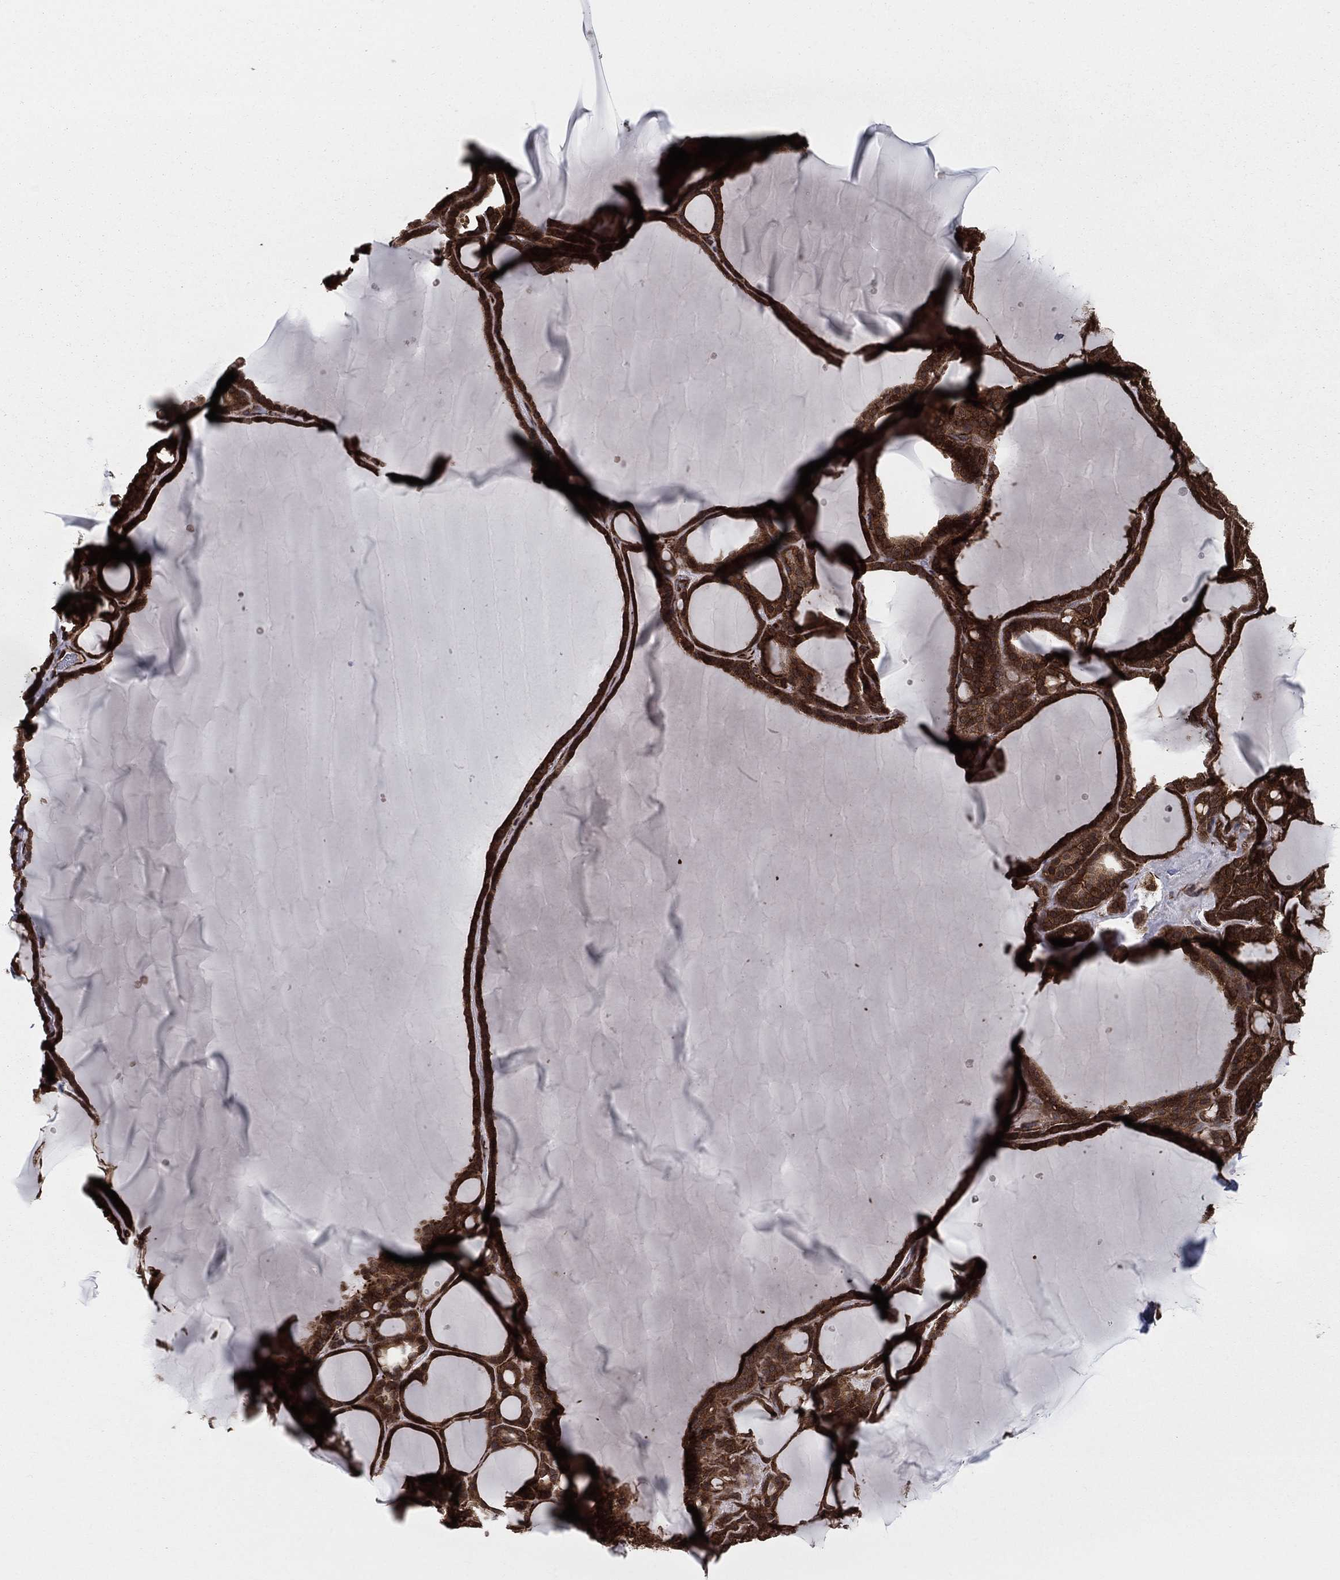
{"staining": {"intensity": "strong", "quantity": ">75%", "location": "cytoplasmic/membranous"}, "tissue": "thyroid gland", "cell_type": "Glandular cells", "image_type": "normal", "snomed": [{"axis": "morphology", "description": "Normal tissue, NOS"}, {"axis": "topography", "description": "Thyroid gland"}], "caption": "A high amount of strong cytoplasmic/membranous expression is present in approximately >75% of glandular cells in unremarkable thyroid gland. The staining was performed using DAB to visualize the protein expression in brown, while the nuclei were stained in blue with hematoxylin (Magnification: 20x).", "gene": "CERT1", "patient": {"sex": "male", "age": 63}}